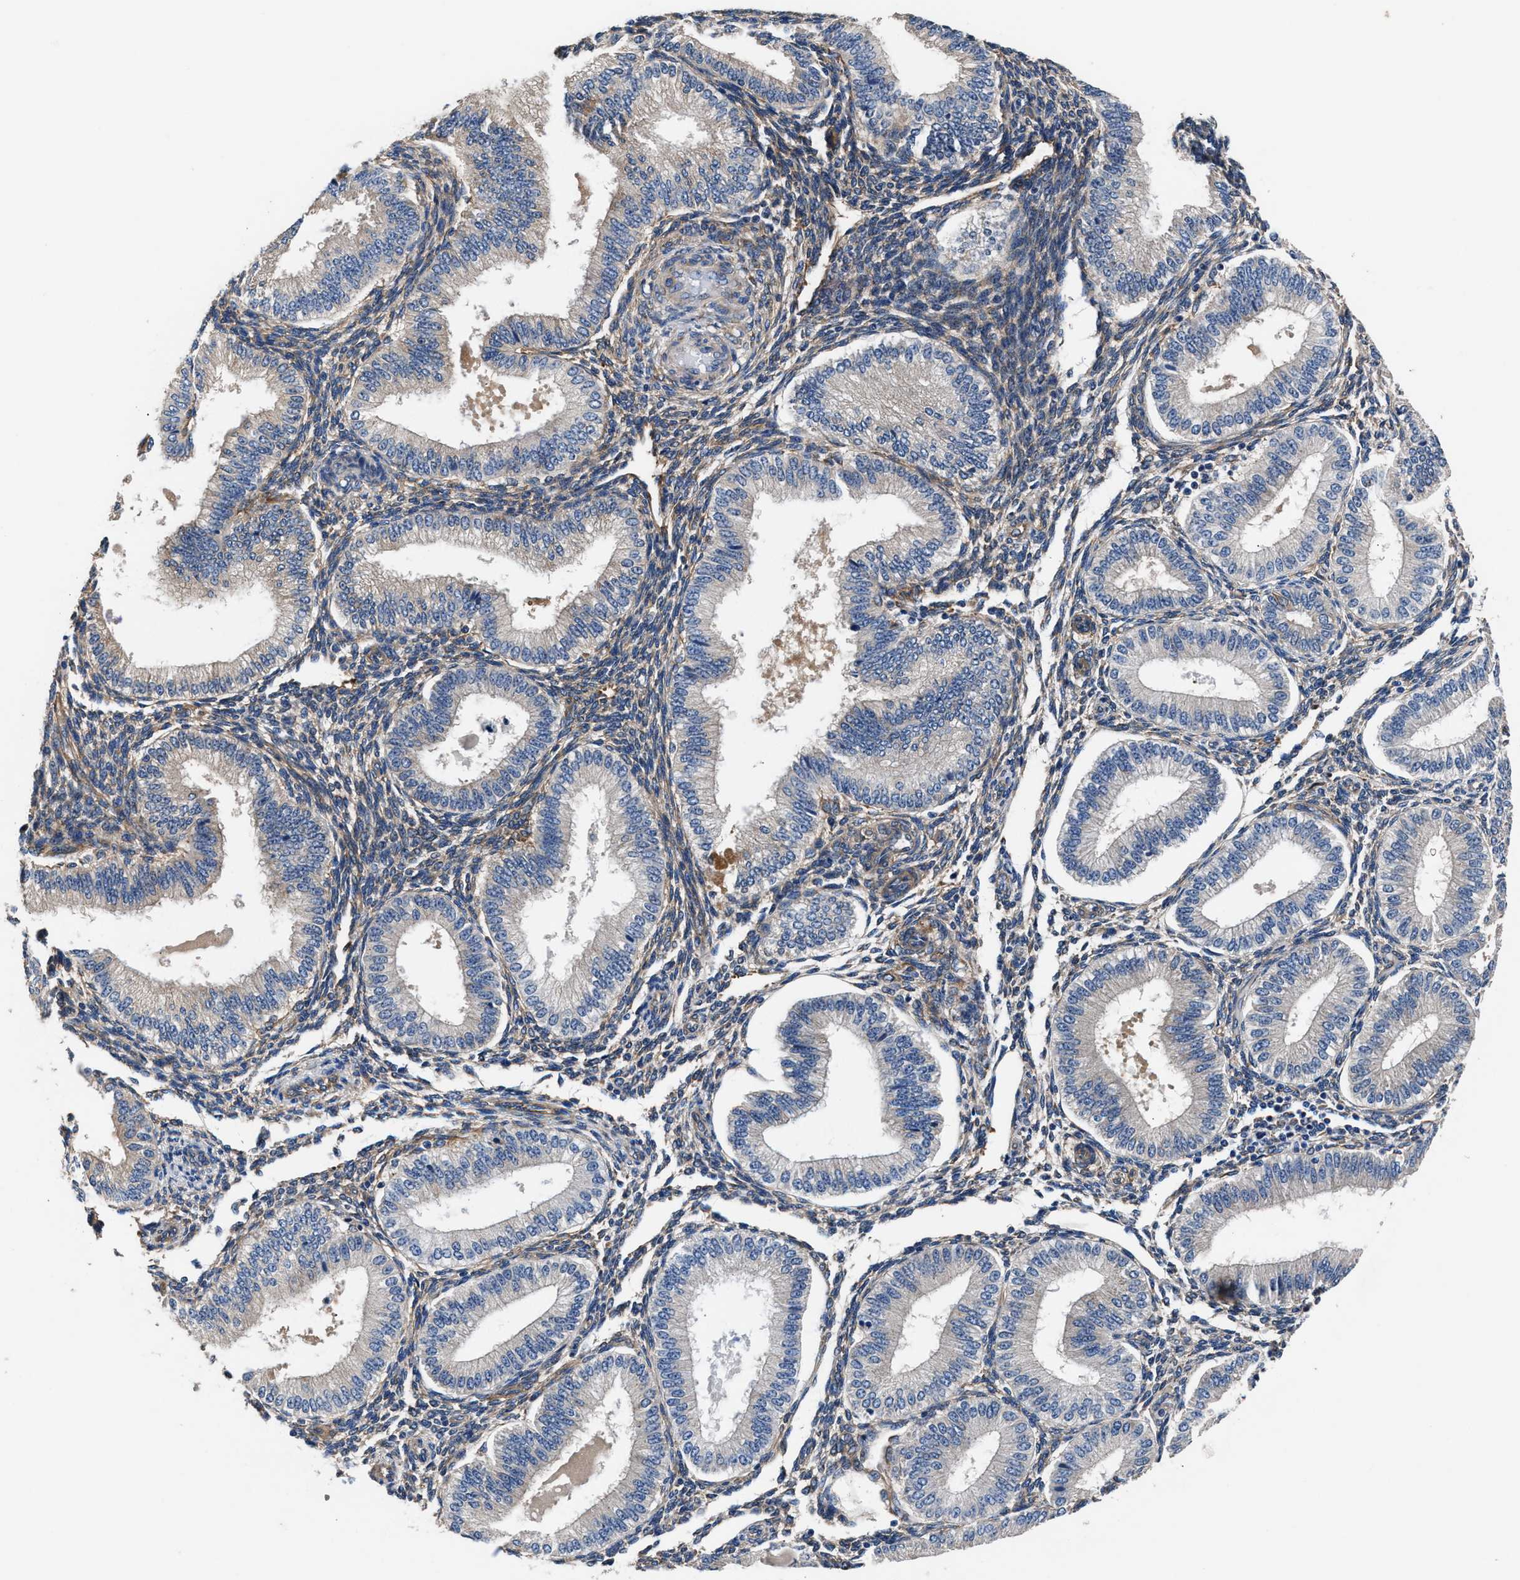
{"staining": {"intensity": "moderate", "quantity": "25%-75%", "location": "cytoplasmic/membranous"}, "tissue": "endometrium", "cell_type": "Cells in endometrial stroma", "image_type": "normal", "snomed": [{"axis": "morphology", "description": "Normal tissue, NOS"}, {"axis": "topography", "description": "Endometrium"}], "caption": "This photomicrograph exhibits immunohistochemistry staining of normal endometrium, with medium moderate cytoplasmic/membranous expression in approximately 25%-75% of cells in endometrial stroma.", "gene": "SH3GL1", "patient": {"sex": "female", "age": 39}}